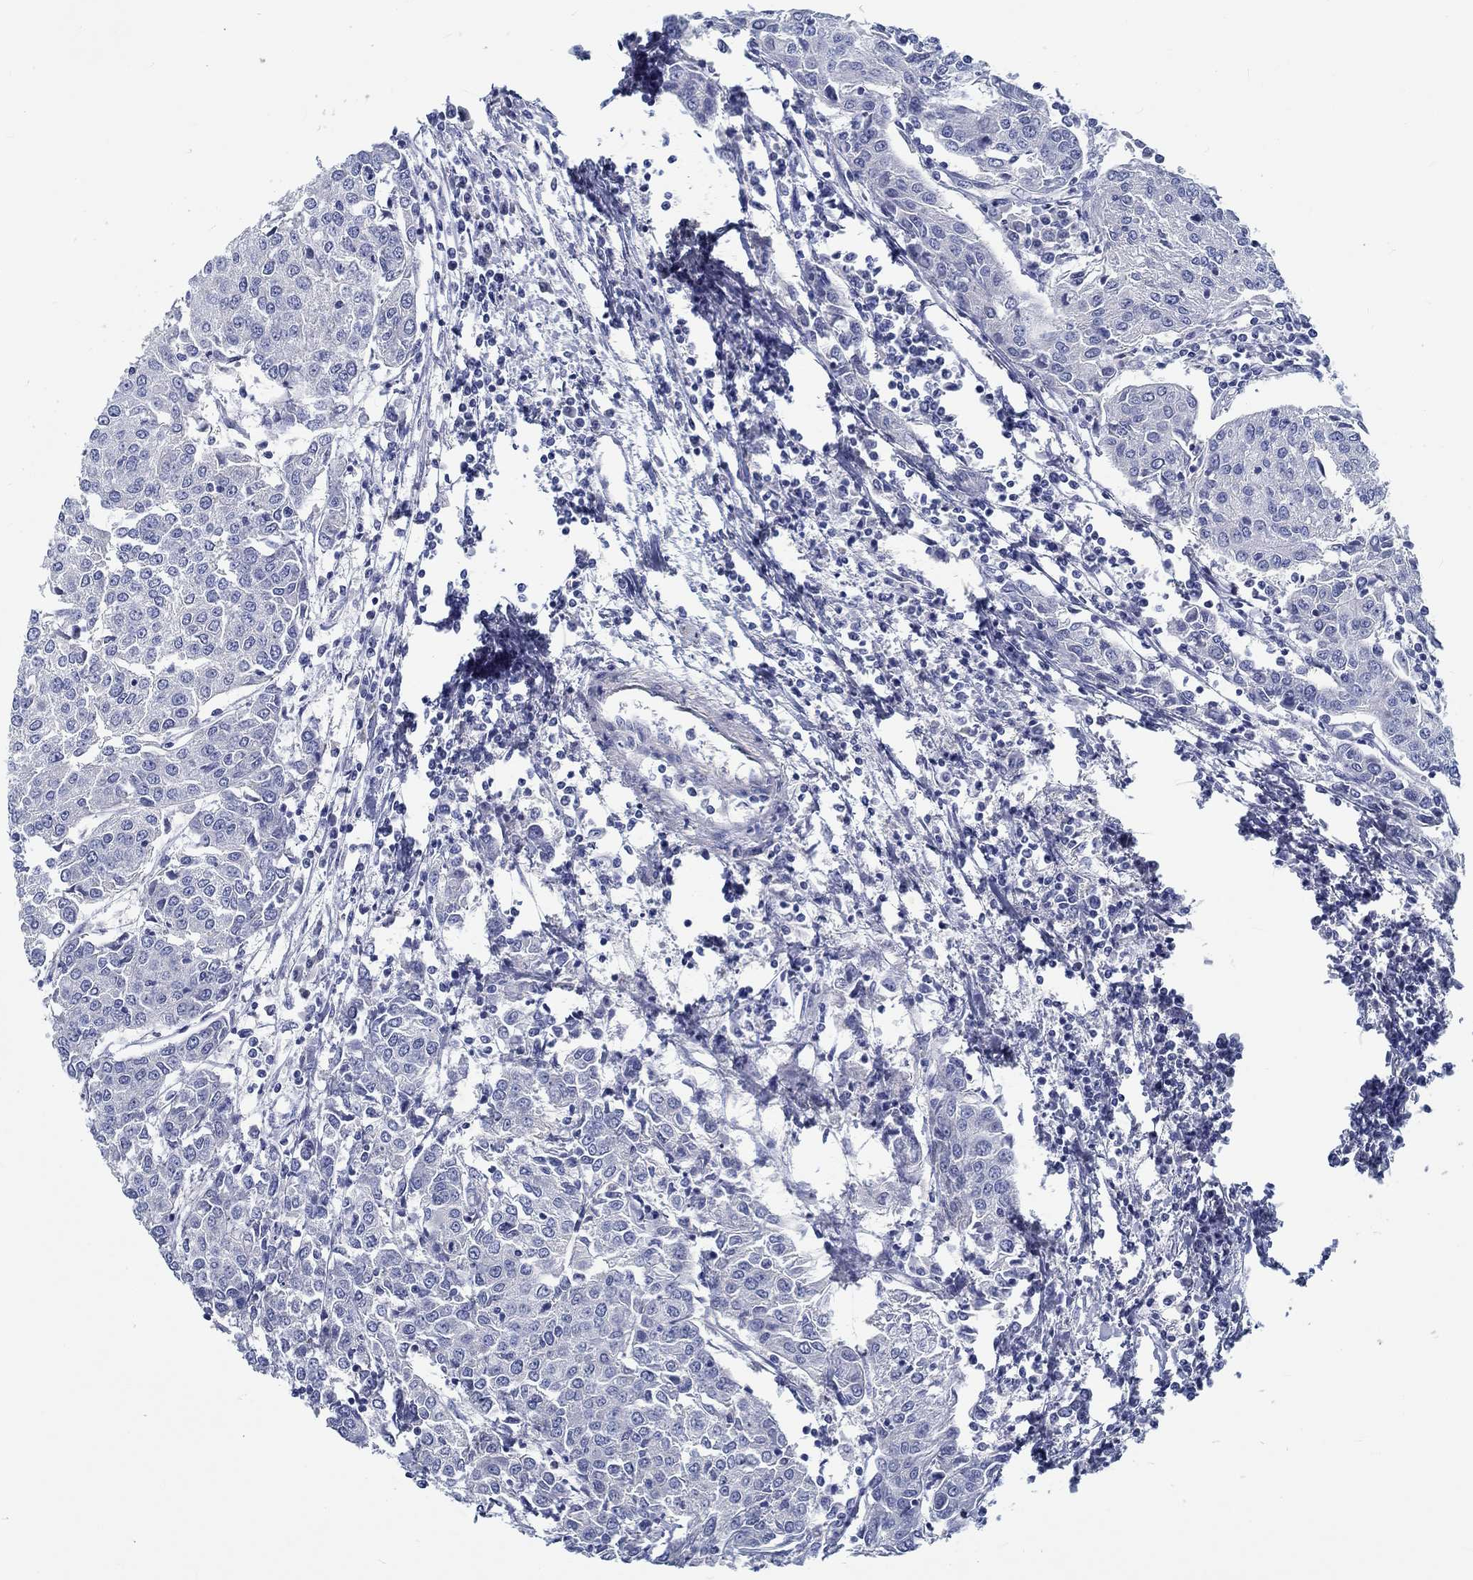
{"staining": {"intensity": "negative", "quantity": "none", "location": "none"}, "tissue": "urothelial cancer", "cell_type": "Tumor cells", "image_type": "cancer", "snomed": [{"axis": "morphology", "description": "Urothelial carcinoma, High grade"}, {"axis": "topography", "description": "Urinary bladder"}], "caption": "IHC histopathology image of high-grade urothelial carcinoma stained for a protein (brown), which demonstrates no expression in tumor cells. (Stains: DAB immunohistochemistry with hematoxylin counter stain, Microscopy: brightfield microscopy at high magnification).", "gene": "MYBPC1", "patient": {"sex": "female", "age": 85}}